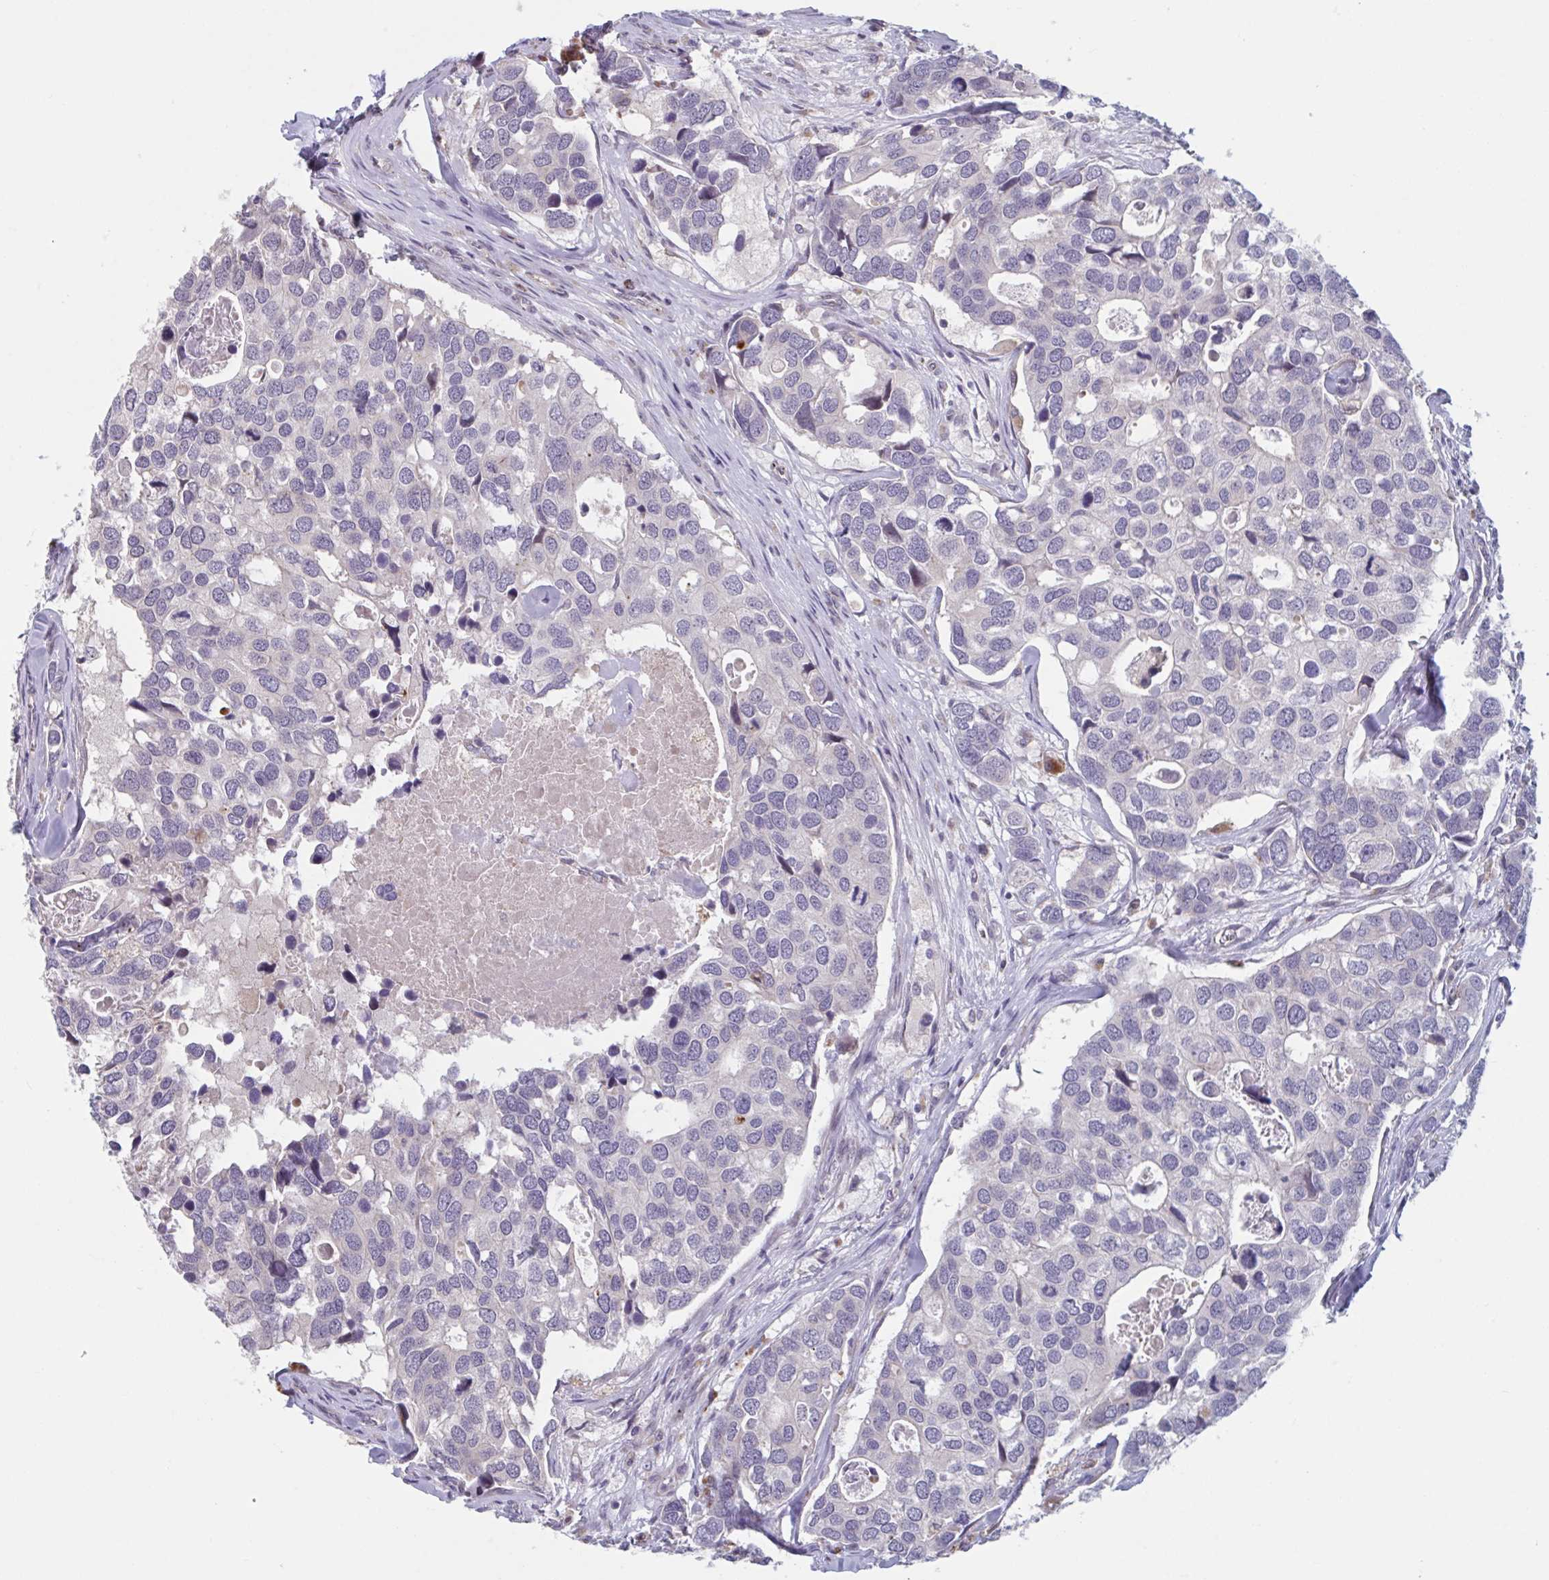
{"staining": {"intensity": "negative", "quantity": "none", "location": "none"}, "tissue": "breast cancer", "cell_type": "Tumor cells", "image_type": "cancer", "snomed": [{"axis": "morphology", "description": "Duct carcinoma"}, {"axis": "topography", "description": "Breast"}], "caption": "IHC photomicrograph of breast infiltrating ductal carcinoma stained for a protein (brown), which displays no positivity in tumor cells.", "gene": "TNFSF10", "patient": {"sex": "female", "age": 83}}